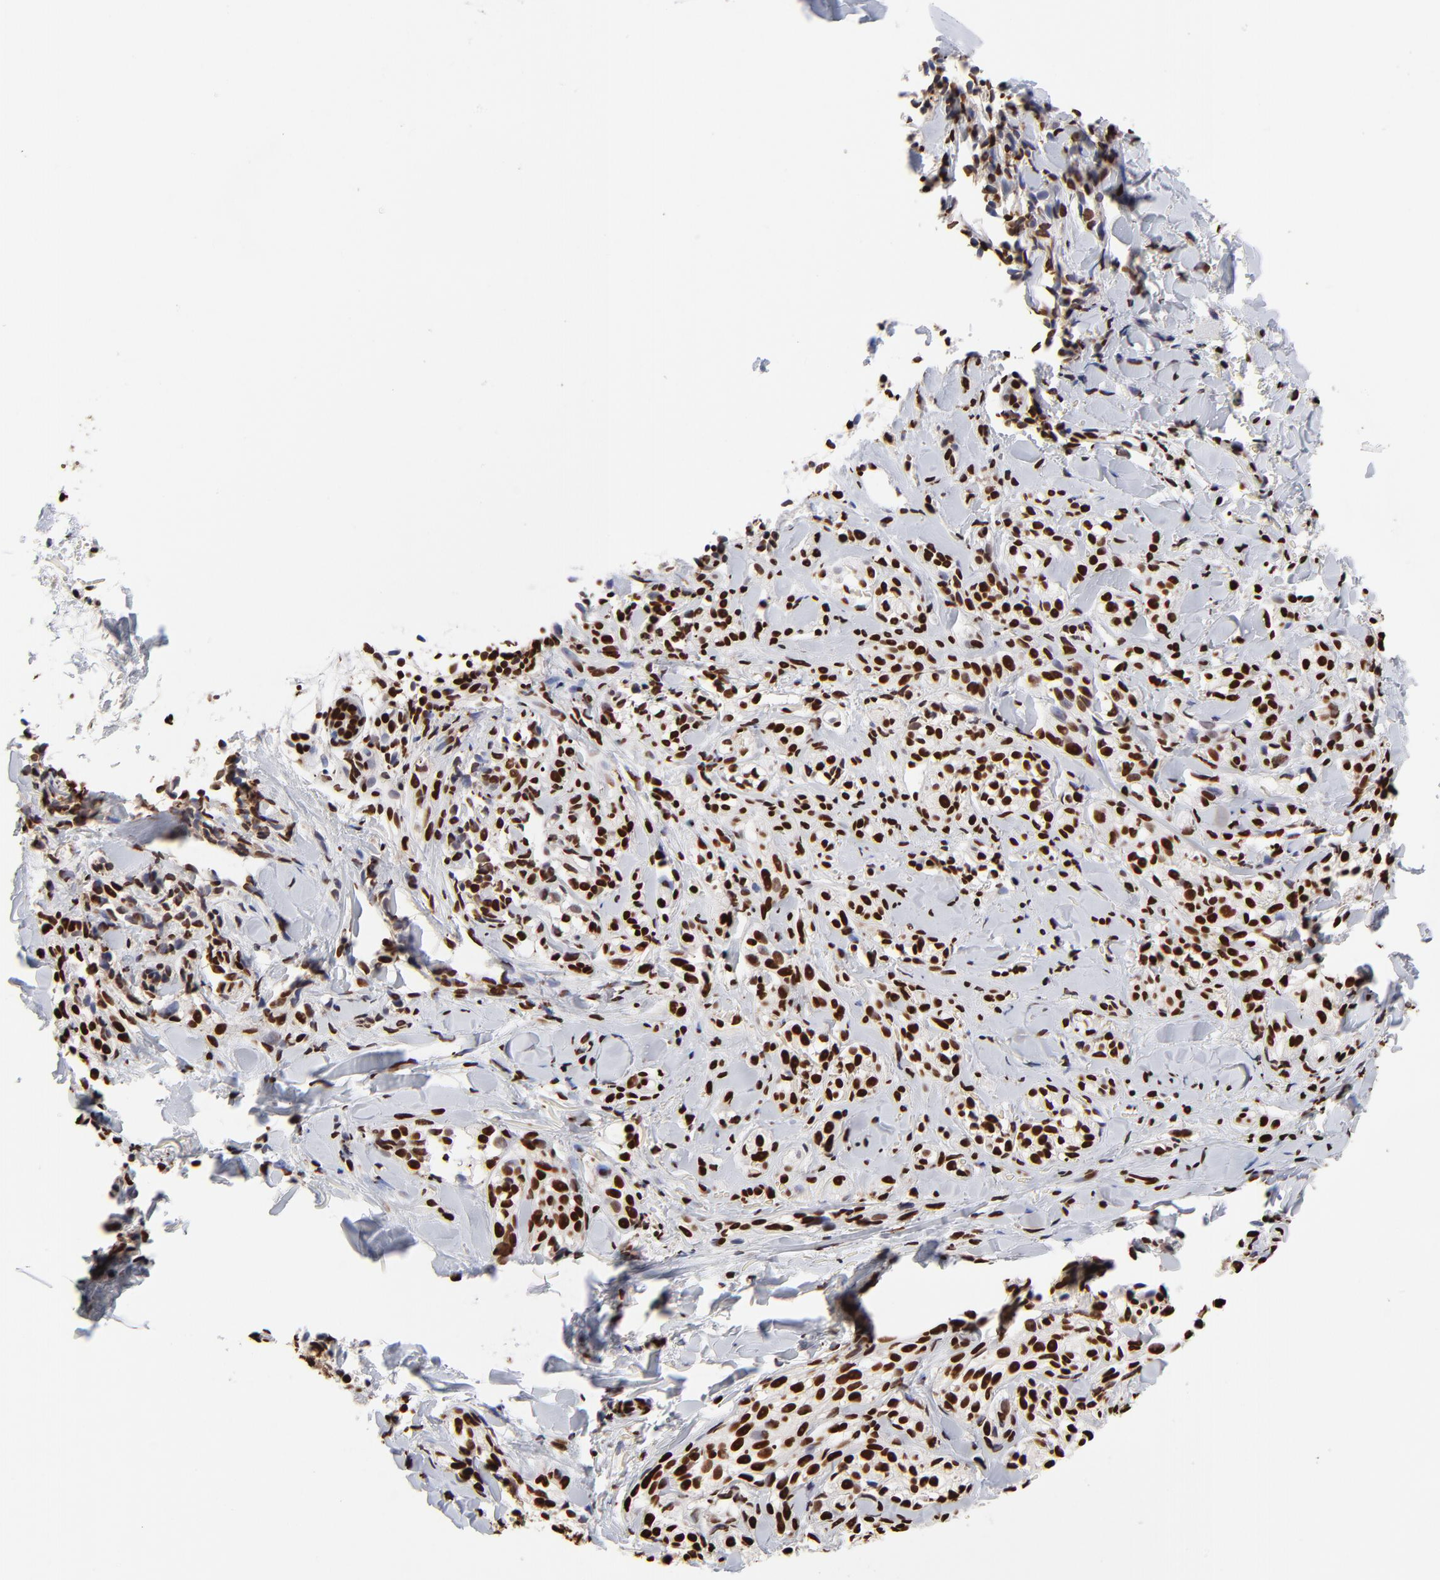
{"staining": {"intensity": "strong", "quantity": ">75%", "location": "nuclear"}, "tissue": "melanoma", "cell_type": "Tumor cells", "image_type": "cancer", "snomed": [{"axis": "morphology", "description": "Malignant melanoma, Metastatic site"}, {"axis": "topography", "description": "Skin"}], "caption": "IHC (DAB (3,3'-diaminobenzidine)) staining of human melanoma displays strong nuclear protein positivity in approximately >75% of tumor cells.", "gene": "ZNF544", "patient": {"sex": "female", "age": 66}}